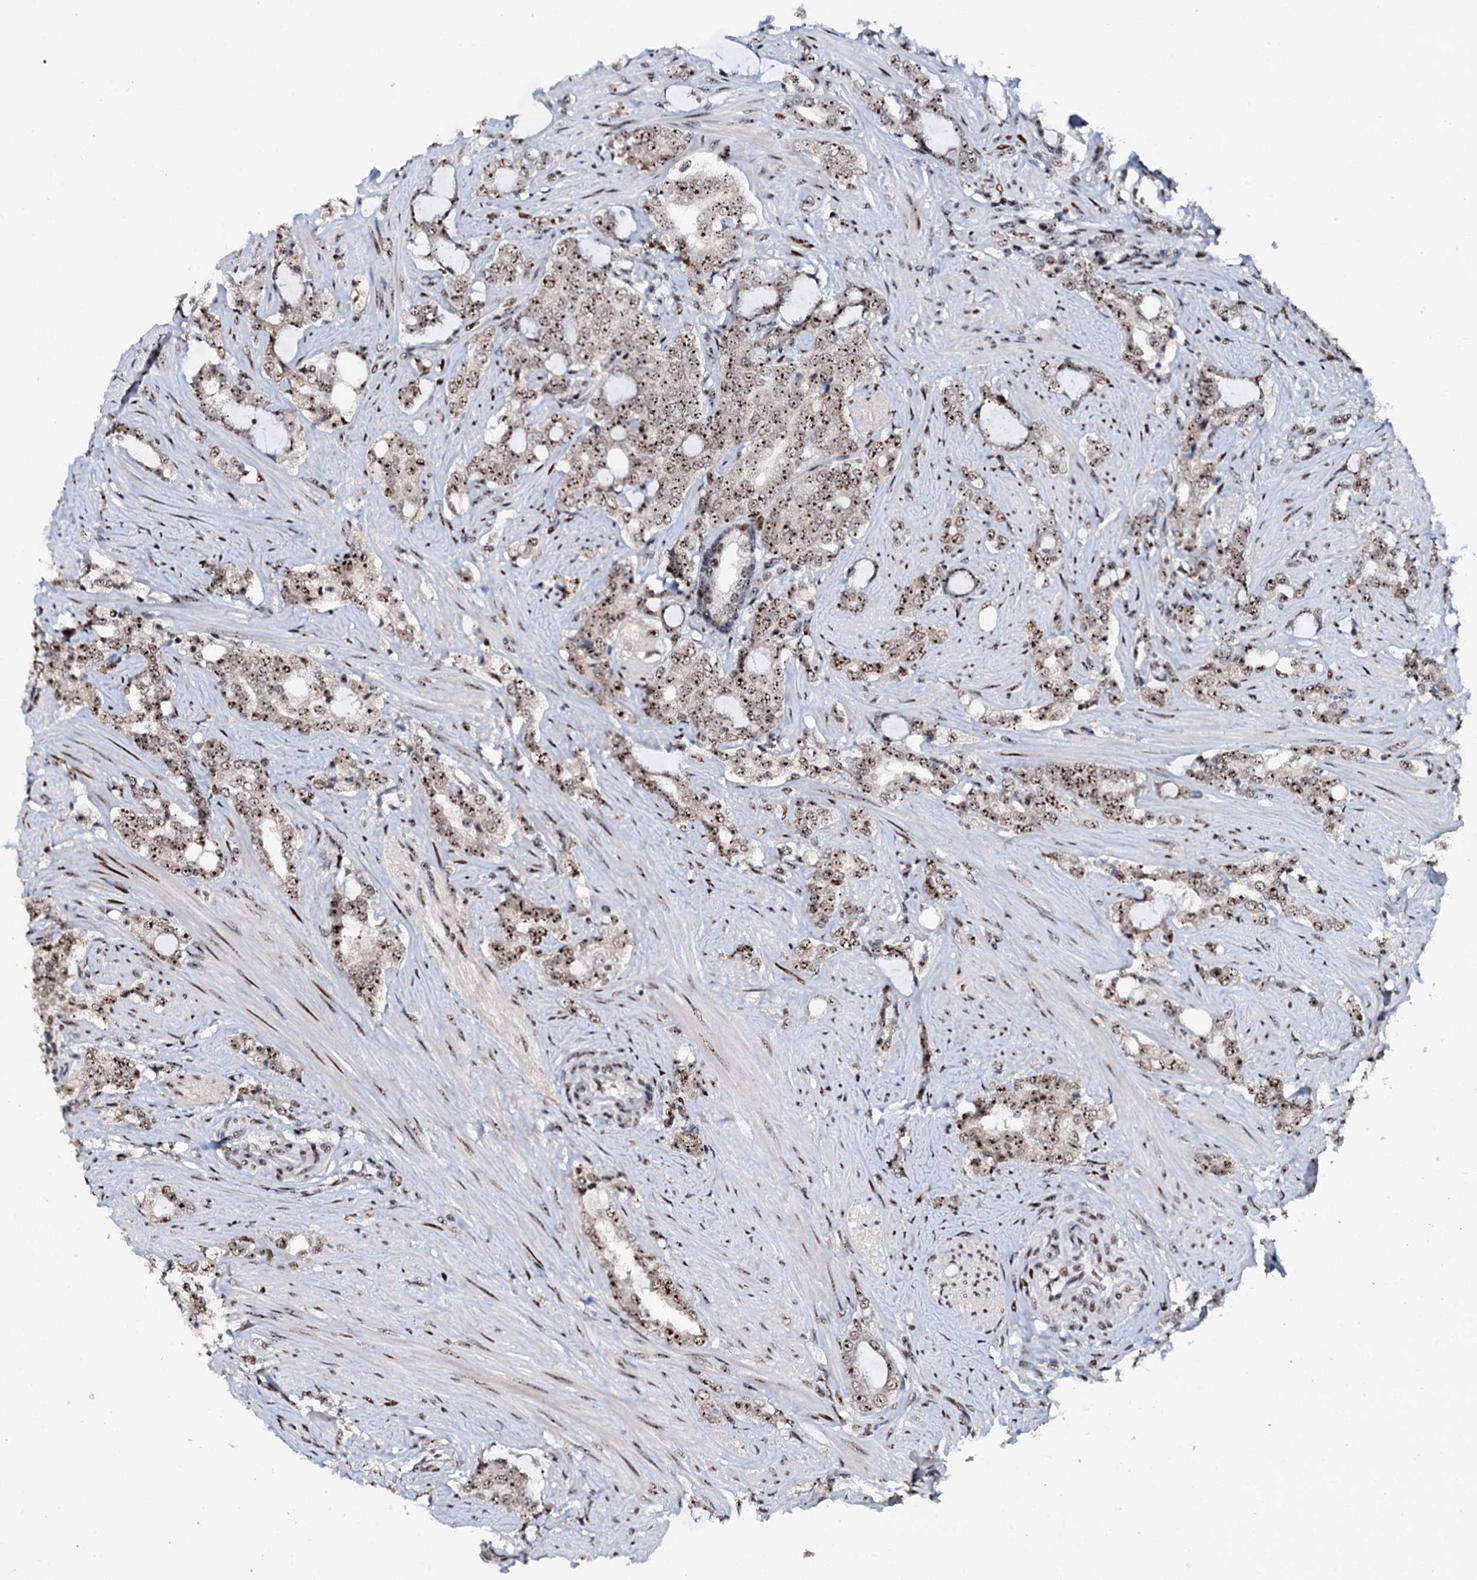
{"staining": {"intensity": "moderate", "quantity": ">75%", "location": "nuclear"}, "tissue": "prostate cancer", "cell_type": "Tumor cells", "image_type": "cancer", "snomed": [{"axis": "morphology", "description": "Adenocarcinoma, High grade"}, {"axis": "topography", "description": "Prostate"}], "caption": "Prostate cancer (high-grade adenocarcinoma) stained with a brown dye displays moderate nuclear positive expression in about >75% of tumor cells.", "gene": "NEUROG3", "patient": {"sex": "male", "age": 64}}